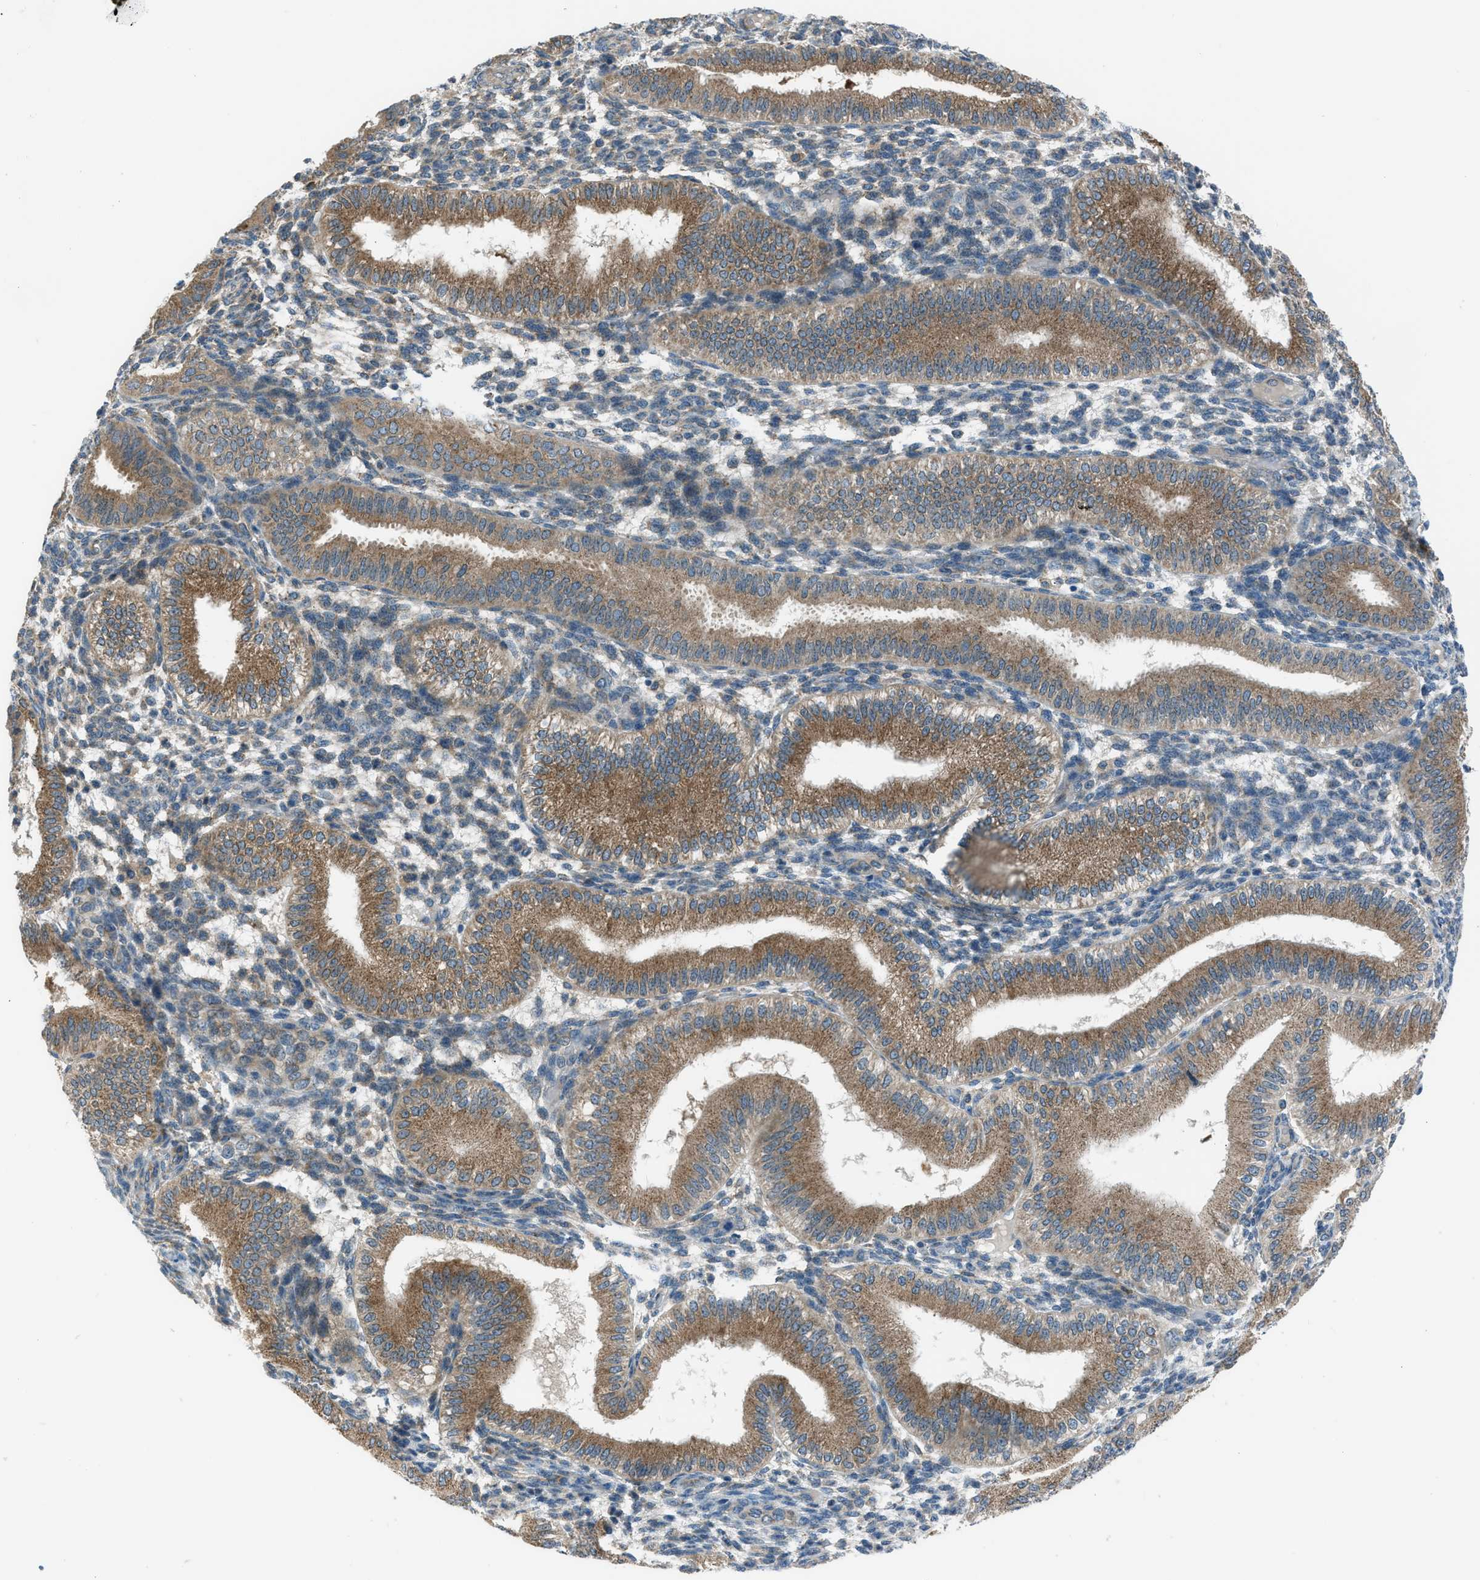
{"staining": {"intensity": "weak", "quantity": "<25%", "location": "cytoplasmic/membranous"}, "tissue": "endometrium", "cell_type": "Cells in endometrial stroma", "image_type": "normal", "snomed": [{"axis": "morphology", "description": "Normal tissue, NOS"}, {"axis": "topography", "description": "Endometrium"}], "caption": "Endometrium stained for a protein using IHC shows no positivity cells in endometrial stroma.", "gene": "EDARADD", "patient": {"sex": "female", "age": 39}}